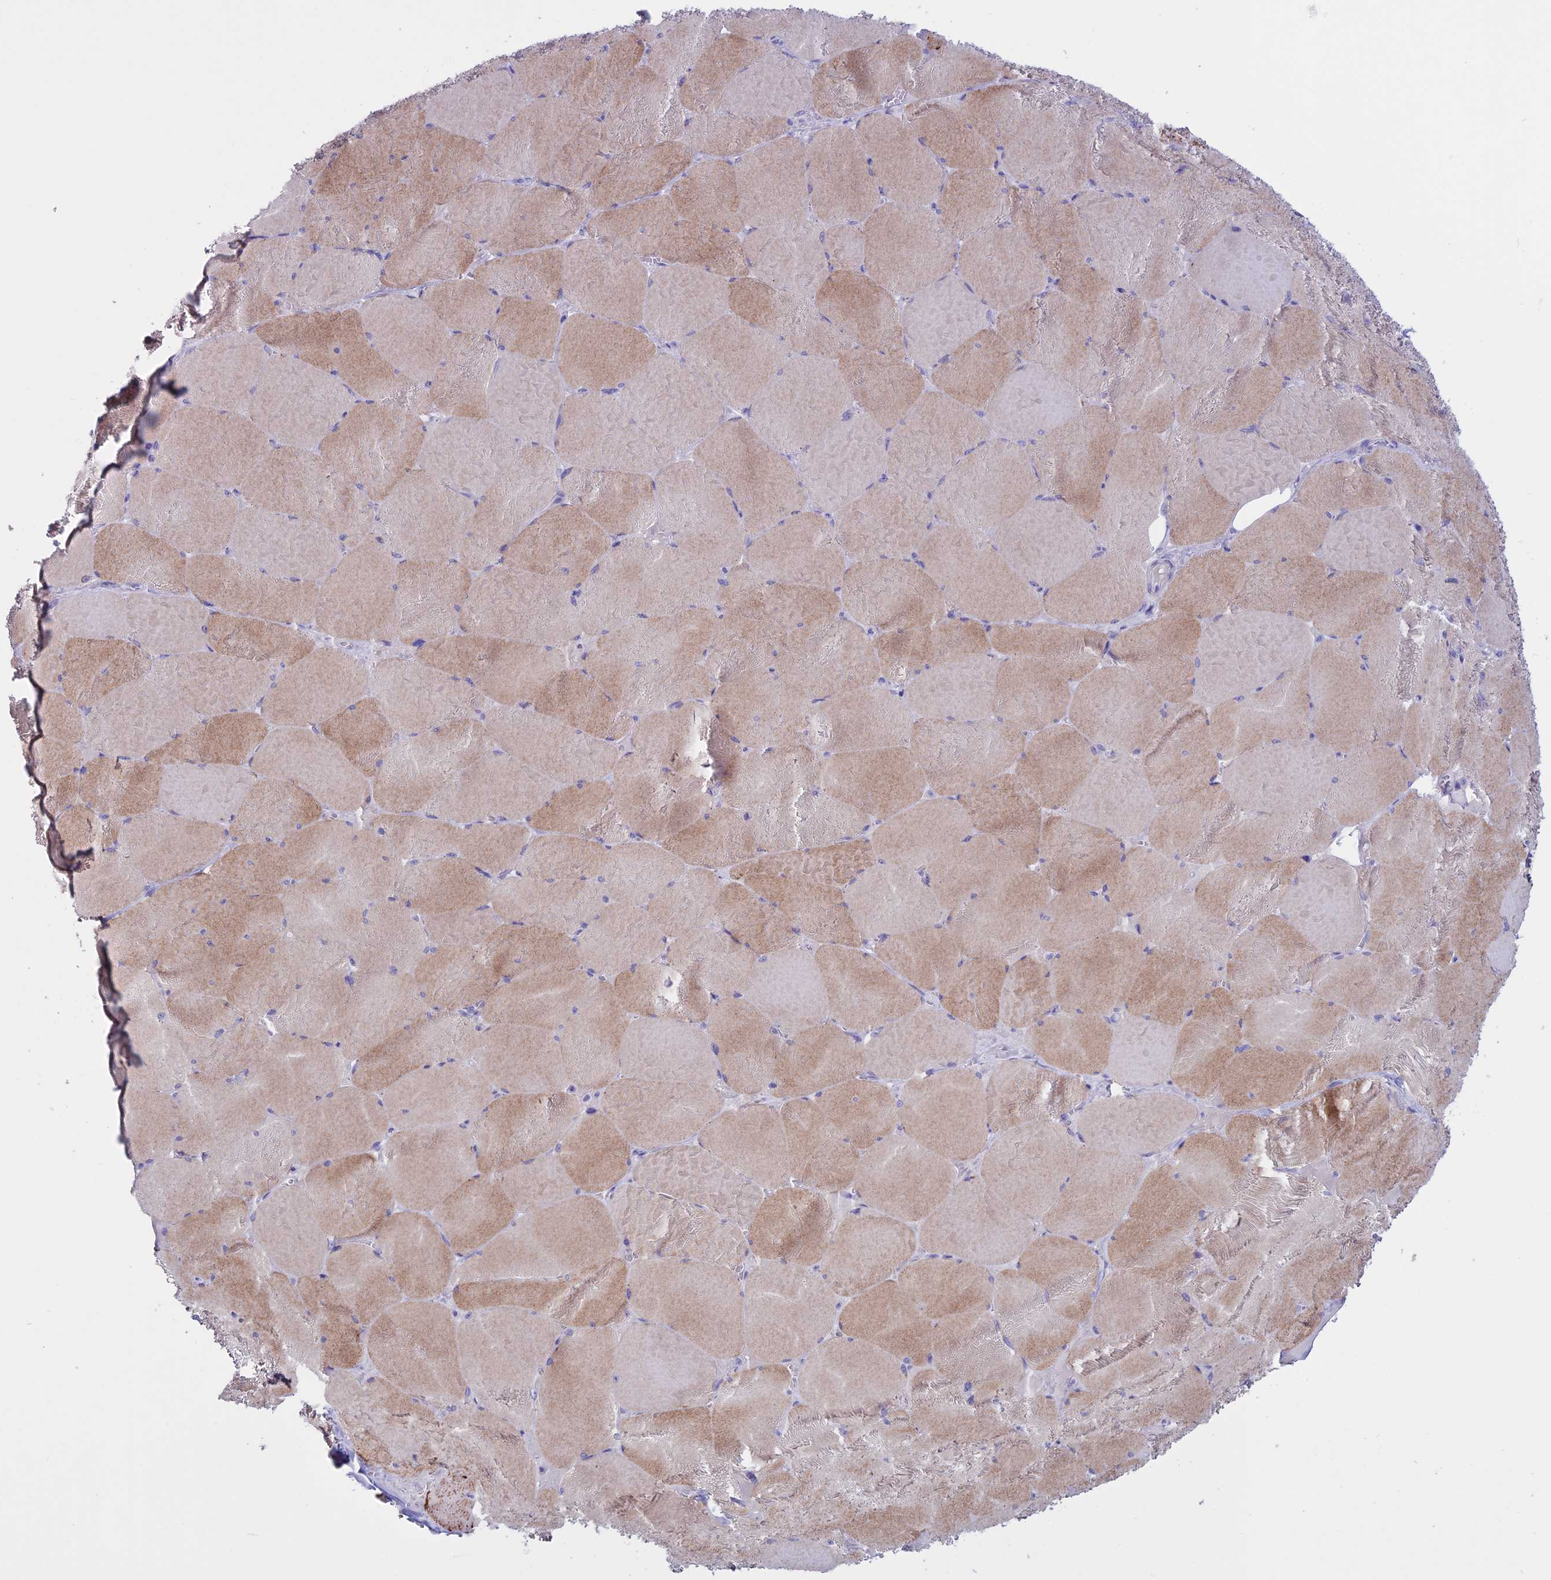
{"staining": {"intensity": "moderate", "quantity": "25%-75%", "location": "cytoplasmic/membranous"}, "tissue": "skeletal muscle", "cell_type": "Myocytes", "image_type": "normal", "snomed": [{"axis": "morphology", "description": "Normal tissue, NOS"}, {"axis": "topography", "description": "Skeletal muscle"}, {"axis": "topography", "description": "Head-Neck"}], "caption": "The photomicrograph displays immunohistochemical staining of normal skeletal muscle. There is moderate cytoplasmic/membranous expression is identified in about 25%-75% of myocytes.", "gene": "CLEC2L", "patient": {"sex": "male", "age": 66}}